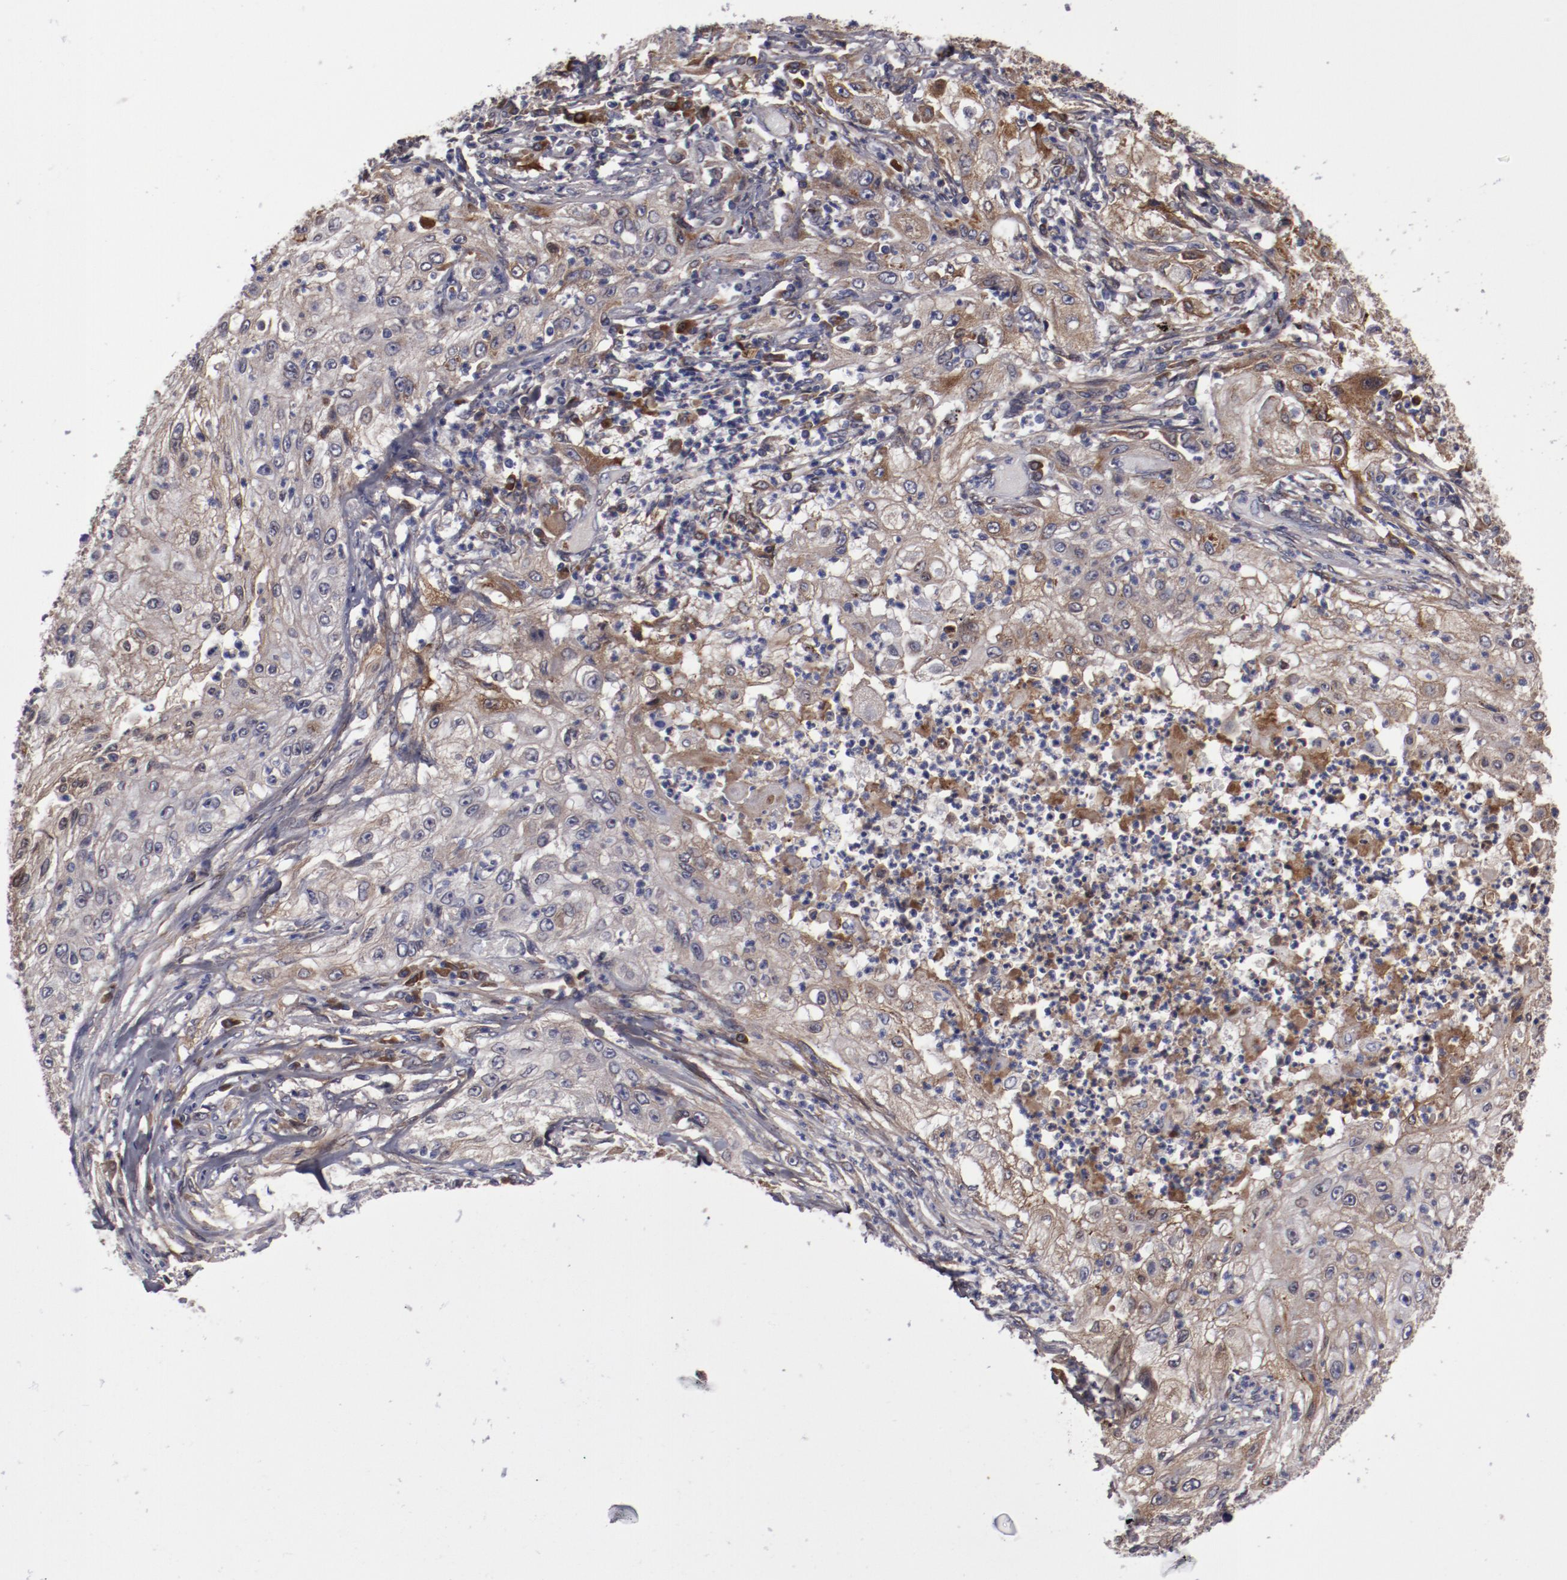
{"staining": {"intensity": "moderate", "quantity": "25%-75%", "location": "cytoplasmic/membranous"}, "tissue": "lung cancer", "cell_type": "Tumor cells", "image_type": "cancer", "snomed": [{"axis": "morphology", "description": "Inflammation, NOS"}, {"axis": "morphology", "description": "Squamous cell carcinoma, NOS"}, {"axis": "topography", "description": "Lymph node"}, {"axis": "topography", "description": "Soft tissue"}, {"axis": "topography", "description": "Lung"}], "caption": "Moderate cytoplasmic/membranous staining is seen in about 25%-75% of tumor cells in lung cancer (squamous cell carcinoma).", "gene": "IL12A", "patient": {"sex": "male", "age": 66}}